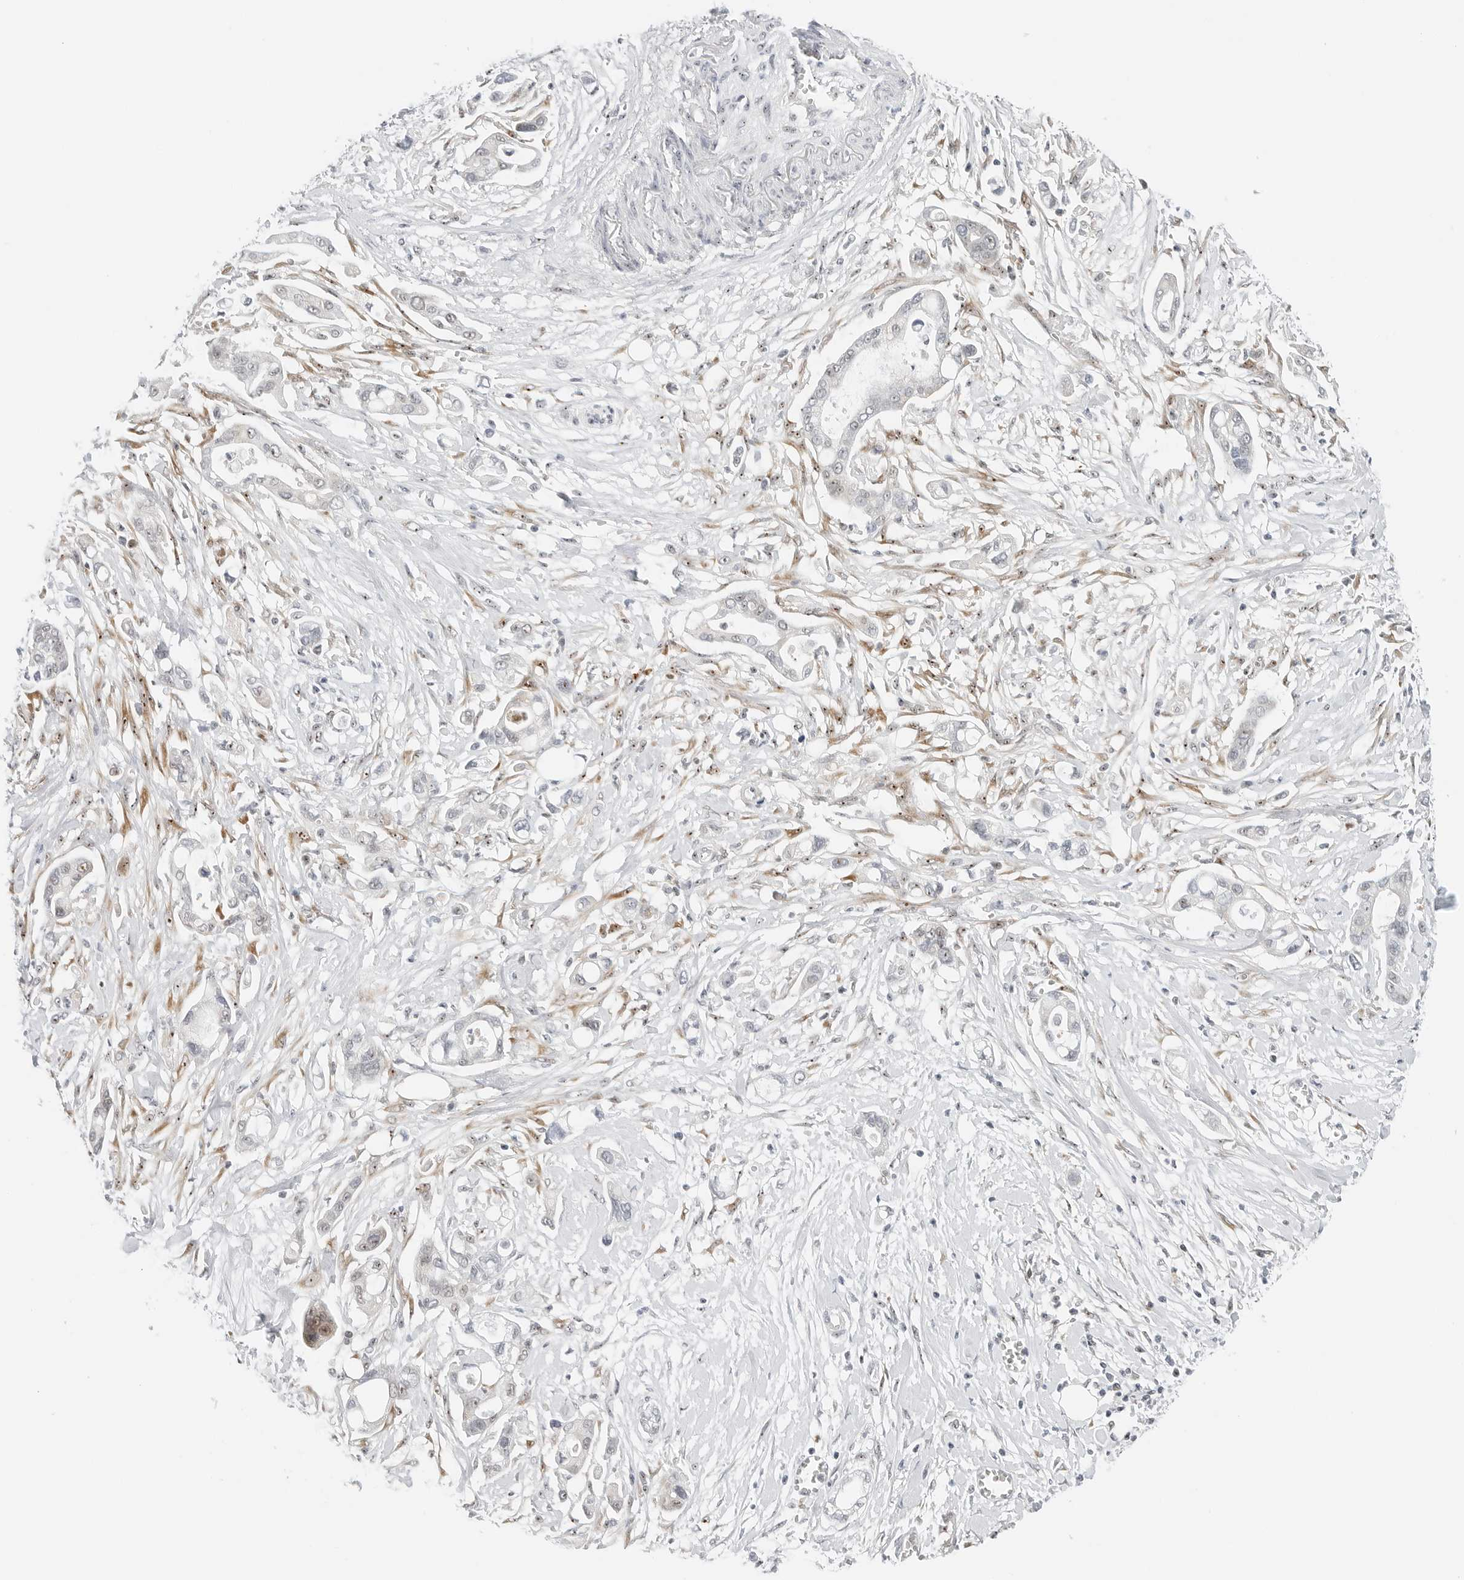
{"staining": {"intensity": "weak", "quantity": "<25%", "location": "cytoplasmic/membranous,nuclear"}, "tissue": "pancreatic cancer", "cell_type": "Tumor cells", "image_type": "cancer", "snomed": [{"axis": "morphology", "description": "Adenocarcinoma, NOS"}, {"axis": "topography", "description": "Pancreas"}], "caption": "IHC of human pancreatic adenocarcinoma displays no expression in tumor cells. The staining was performed using DAB (3,3'-diaminobenzidine) to visualize the protein expression in brown, while the nuclei were stained in blue with hematoxylin (Magnification: 20x).", "gene": "RIMKLA", "patient": {"sex": "male", "age": 68}}